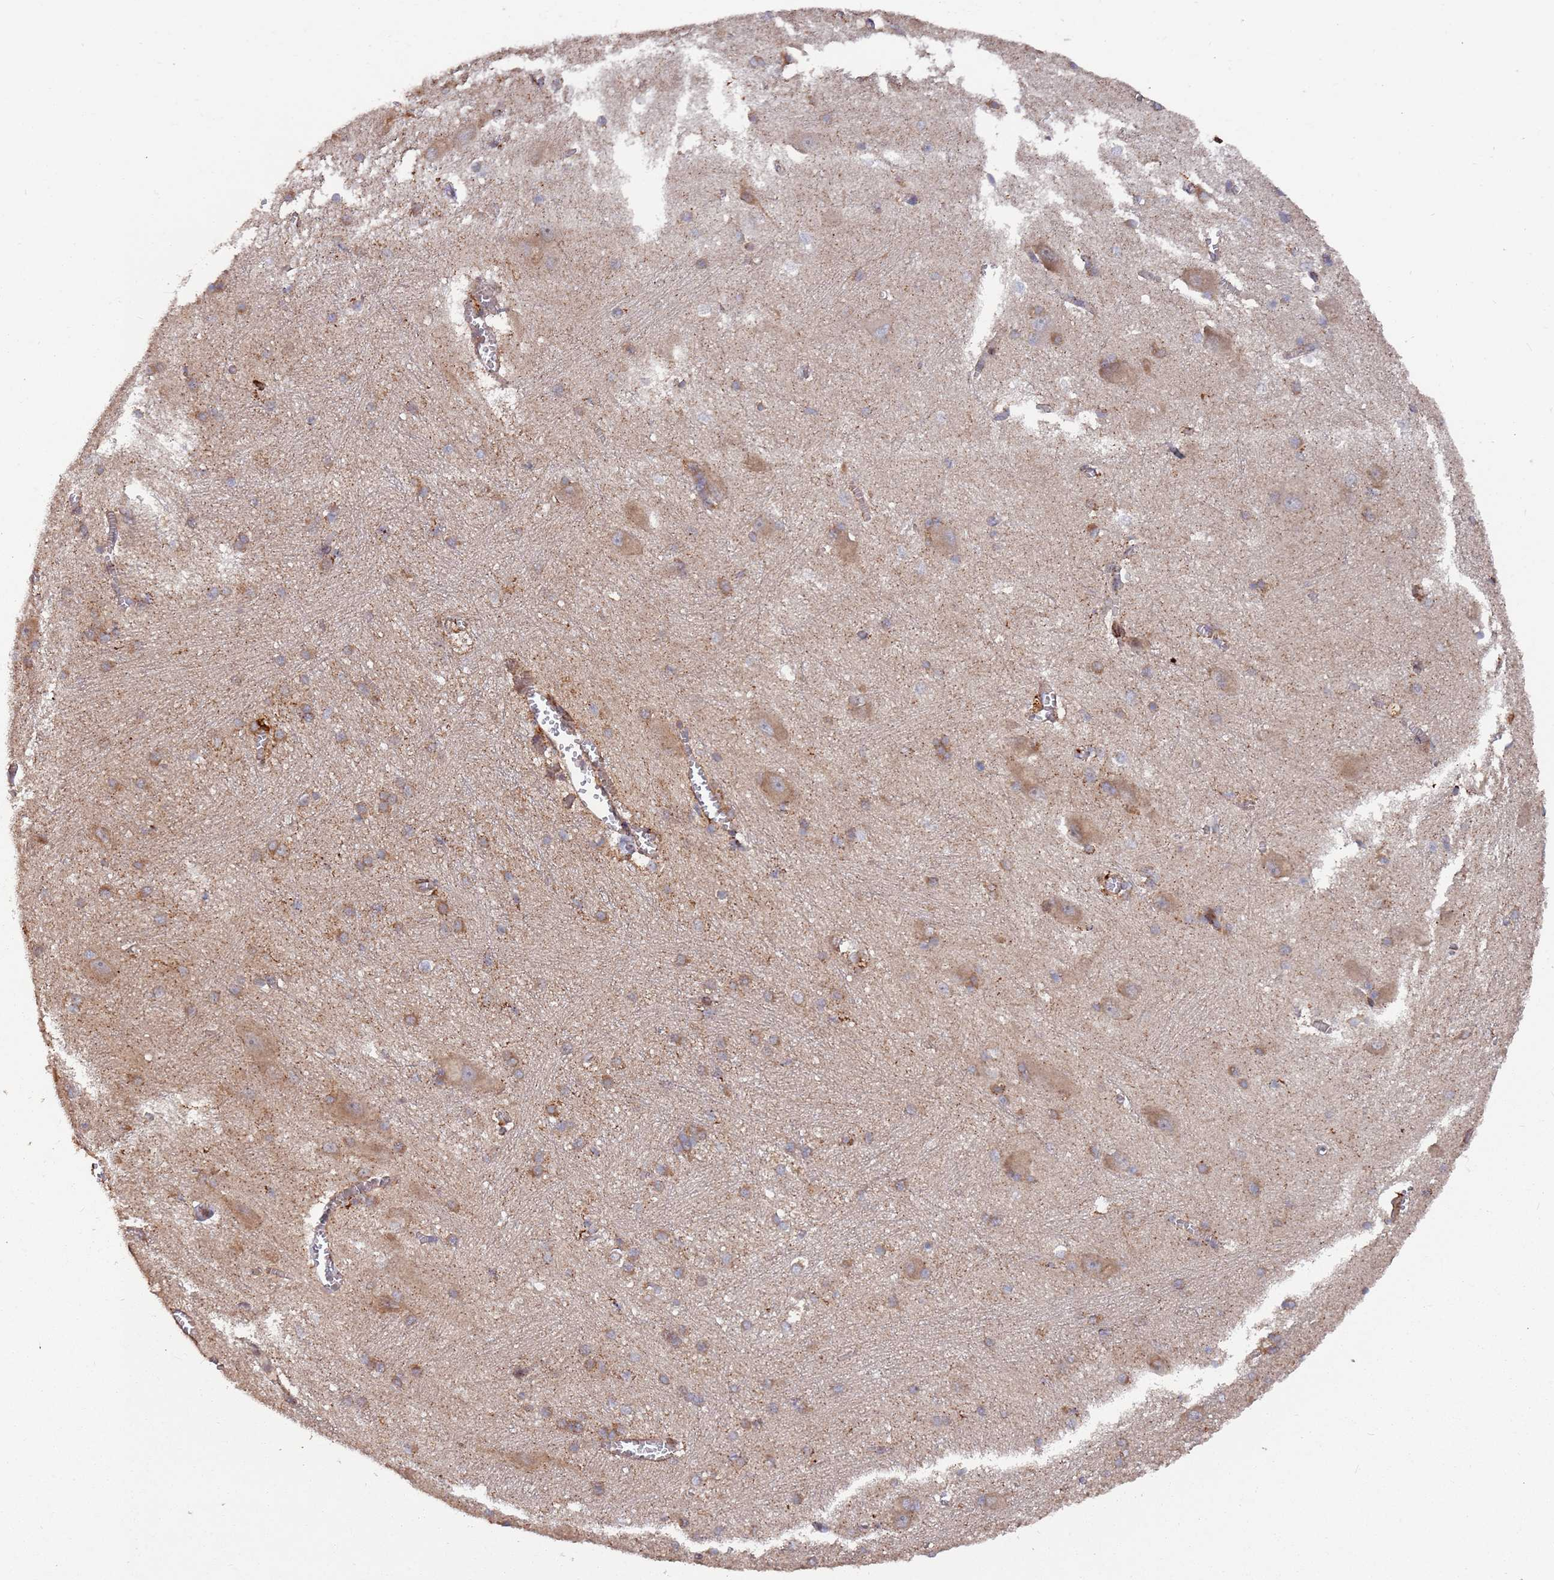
{"staining": {"intensity": "moderate", "quantity": "25%-75%", "location": "cytoplasmic/membranous"}, "tissue": "caudate", "cell_type": "Glial cells", "image_type": "normal", "snomed": [{"axis": "morphology", "description": "Normal tissue, NOS"}, {"axis": "topography", "description": "Lateral ventricle wall"}], "caption": "Human caudate stained with a brown dye shows moderate cytoplasmic/membranous positive expression in approximately 25%-75% of glial cells.", "gene": "LACC1", "patient": {"sex": "male", "age": 37}}